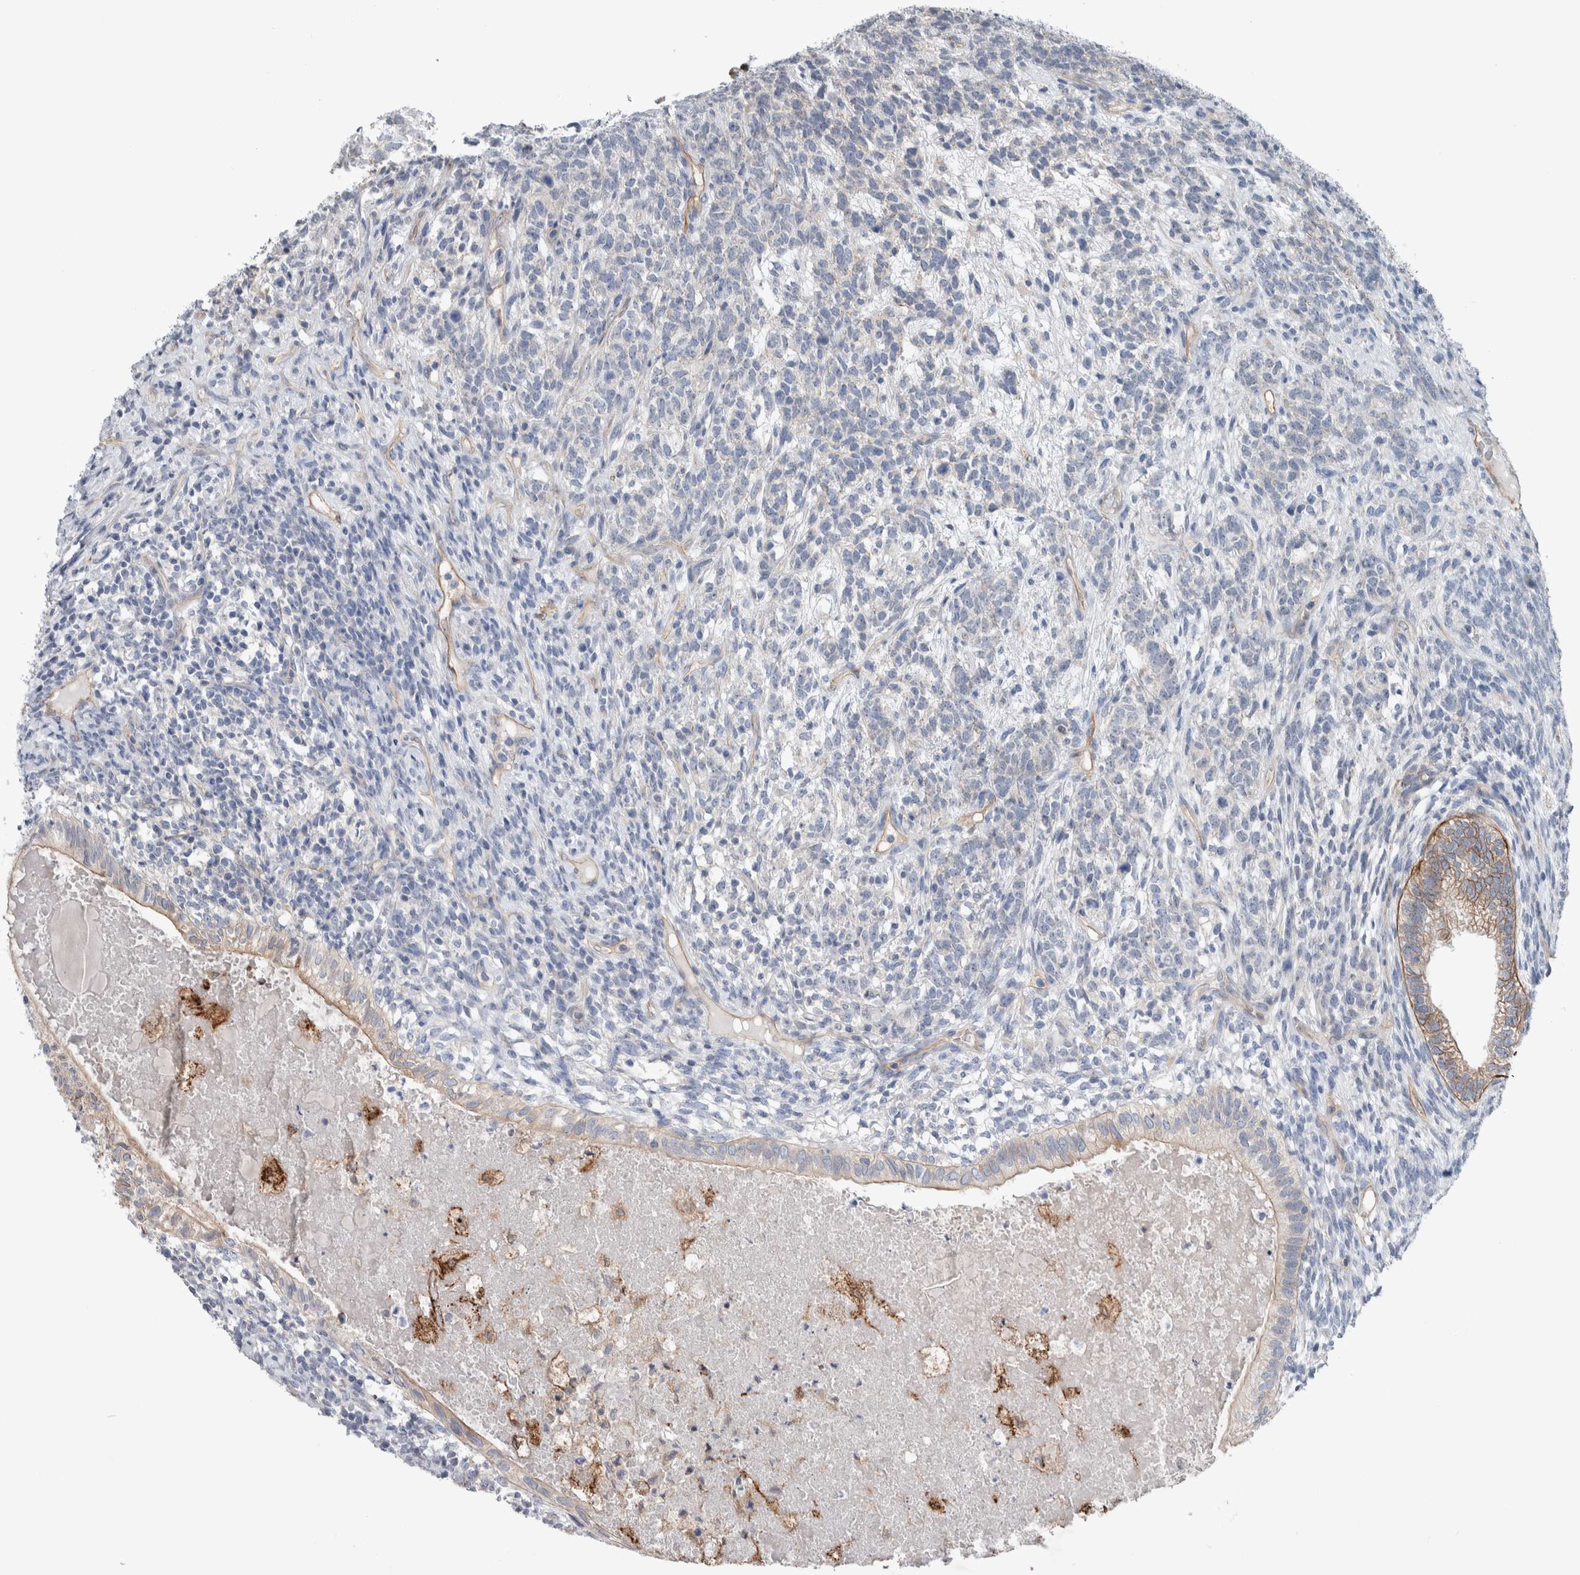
{"staining": {"intensity": "negative", "quantity": "none", "location": "none"}, "tissue": "testis cancer", "cell_type": "Tumor cells", "image_type": "cancer", "snomed": [{"axis": "morphology", "description": "Seminoma, NOS"}, {"axis": "morphology", "description": "Carcinoma, Embryonal, NOS"}, {"axis": "topography", "description": "Testis"}], "caption": "A micrograph of human testis cancer (seminoma) is negative for staining in tumor cells.", "gene": "BCAM", "patient": {"sex": "male", "age": 28}}